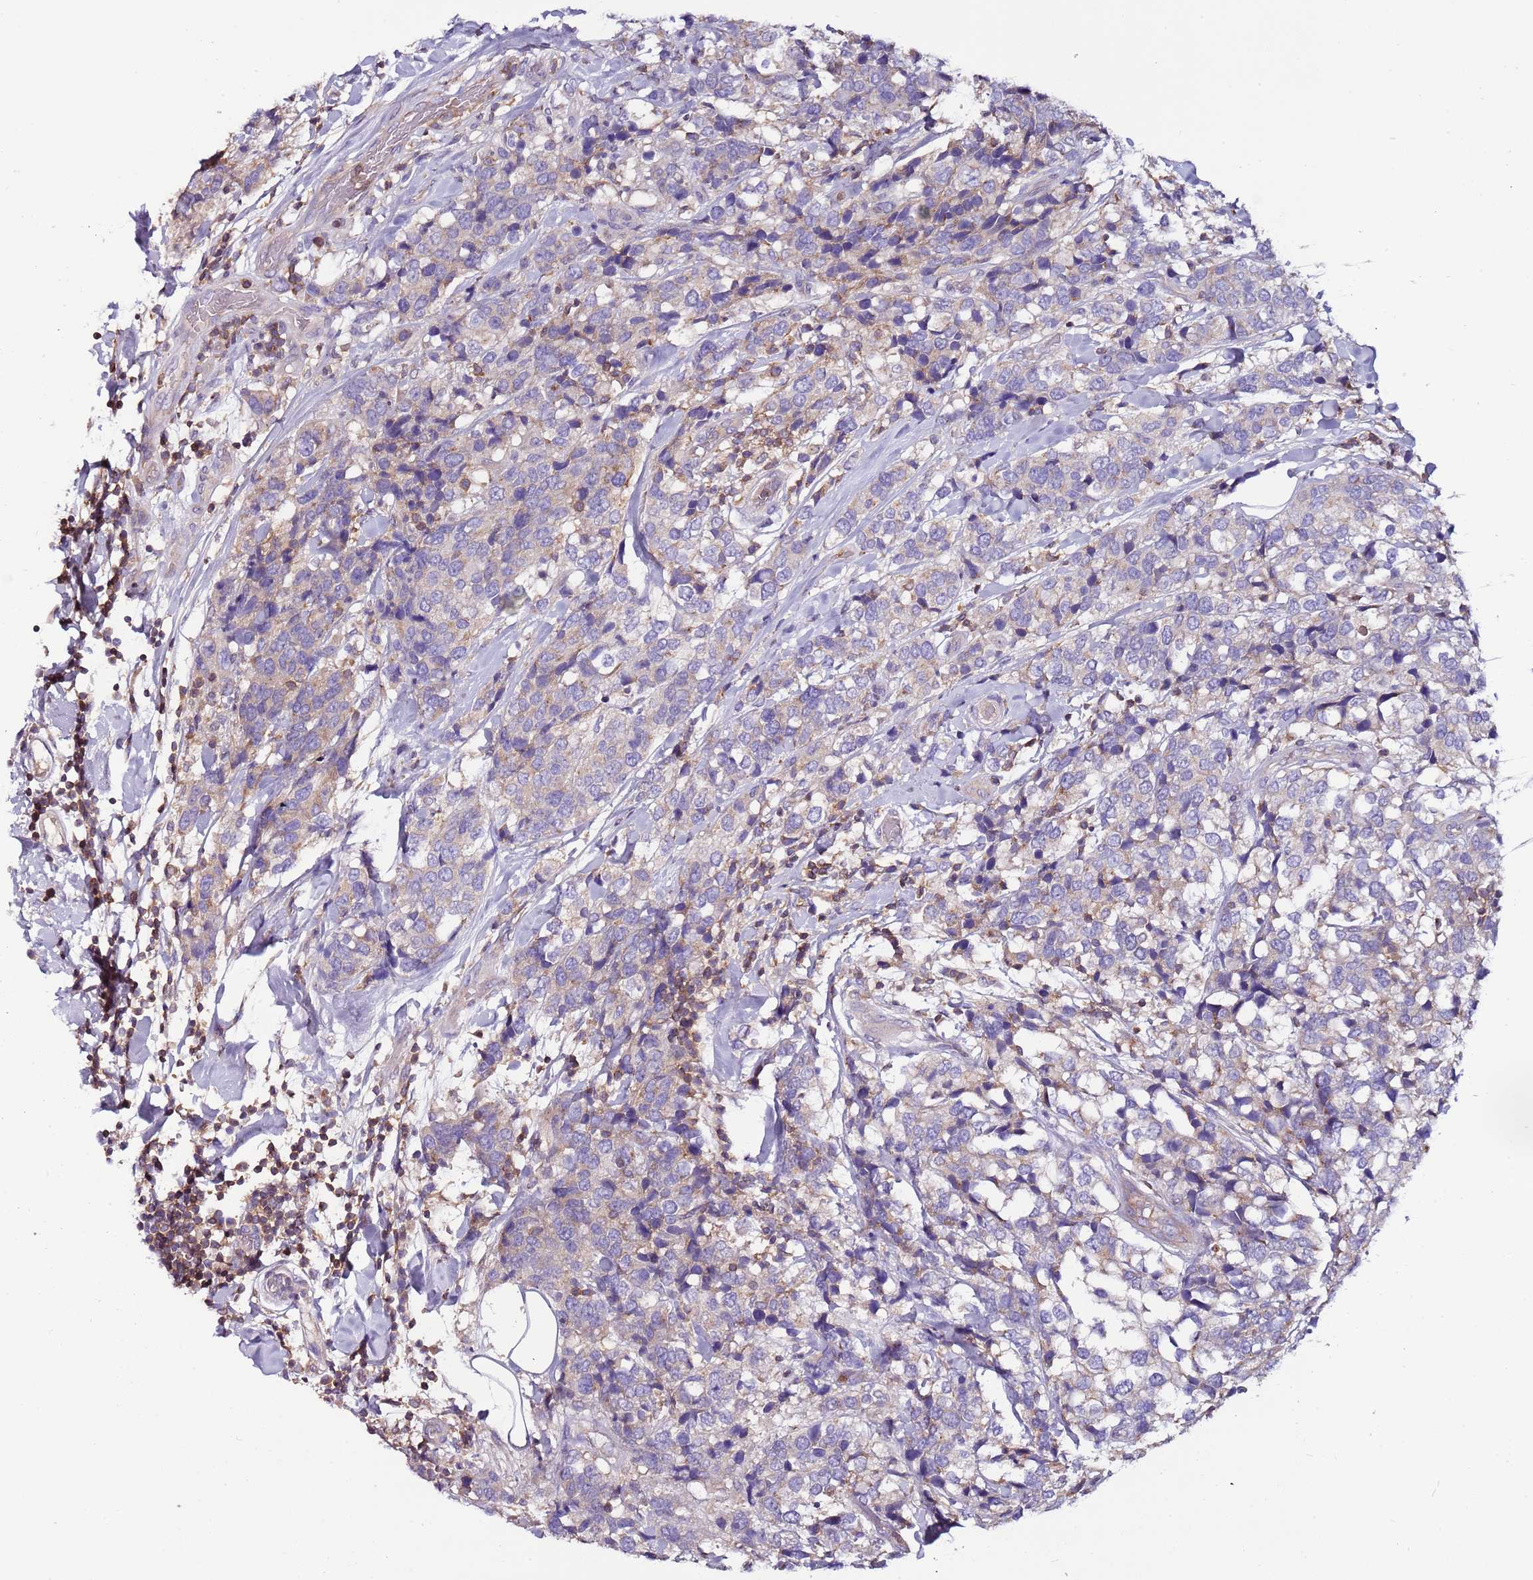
{"staining": {"intensity": "weak", "quantity": "<25%", "location": "cytoplasmic/membranous"}, "tissue": "breast cancer", "cell_type": "Tumor cells", "image_type": "cancer", "snomed": [{"axis": "morphology", "description": "Lobular carcinoma"}, {"axis": "topography", "description": "Breast"}], "caption": "The image shows no staining of tumor cells in breast lobular carcinoma.", "gene": "IGIP", "patient": {"sex": "female", "age": 59}}